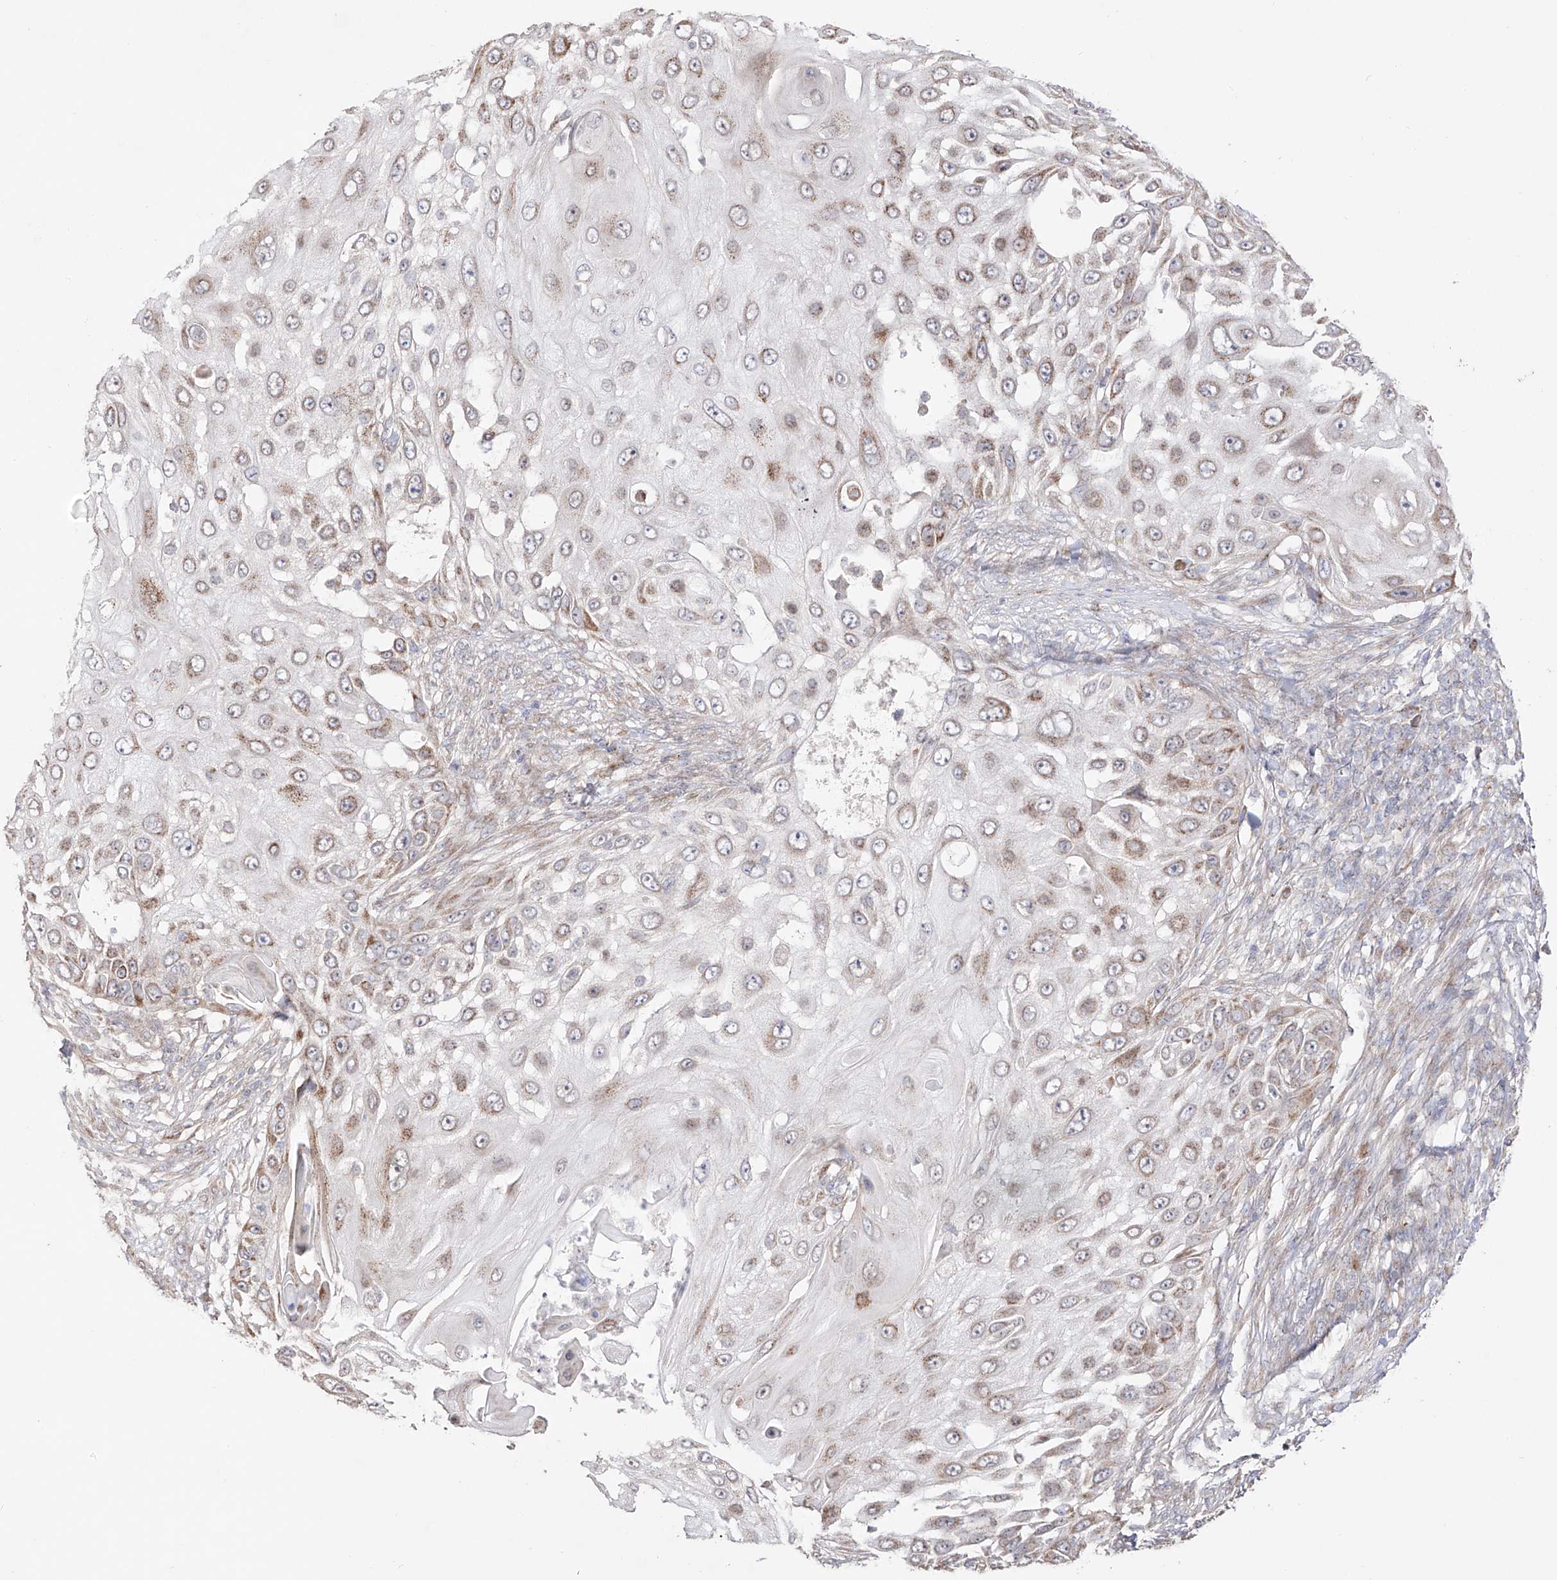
{"staining": {"intensity": "moderate", "quantity": "25%-75%", "location": "cytoplasmic/membranous"}, "tissue": "skin cancer", "cell_type": "Tumor cells", "image_type": "cancer", "snomed": [{"axis": "morphology", "description": "Squamous cell carcinoma, NOS"}, {"axis": "topography", "description": "Skin"}], "caption": "The histopathology image shows a brown stain indicating the presence of a protein in the cytoplasmic/membranous of tumor cells in skin cancer.", "gene": "YKT6", "patient": {"sex": "female", "age": 44}}